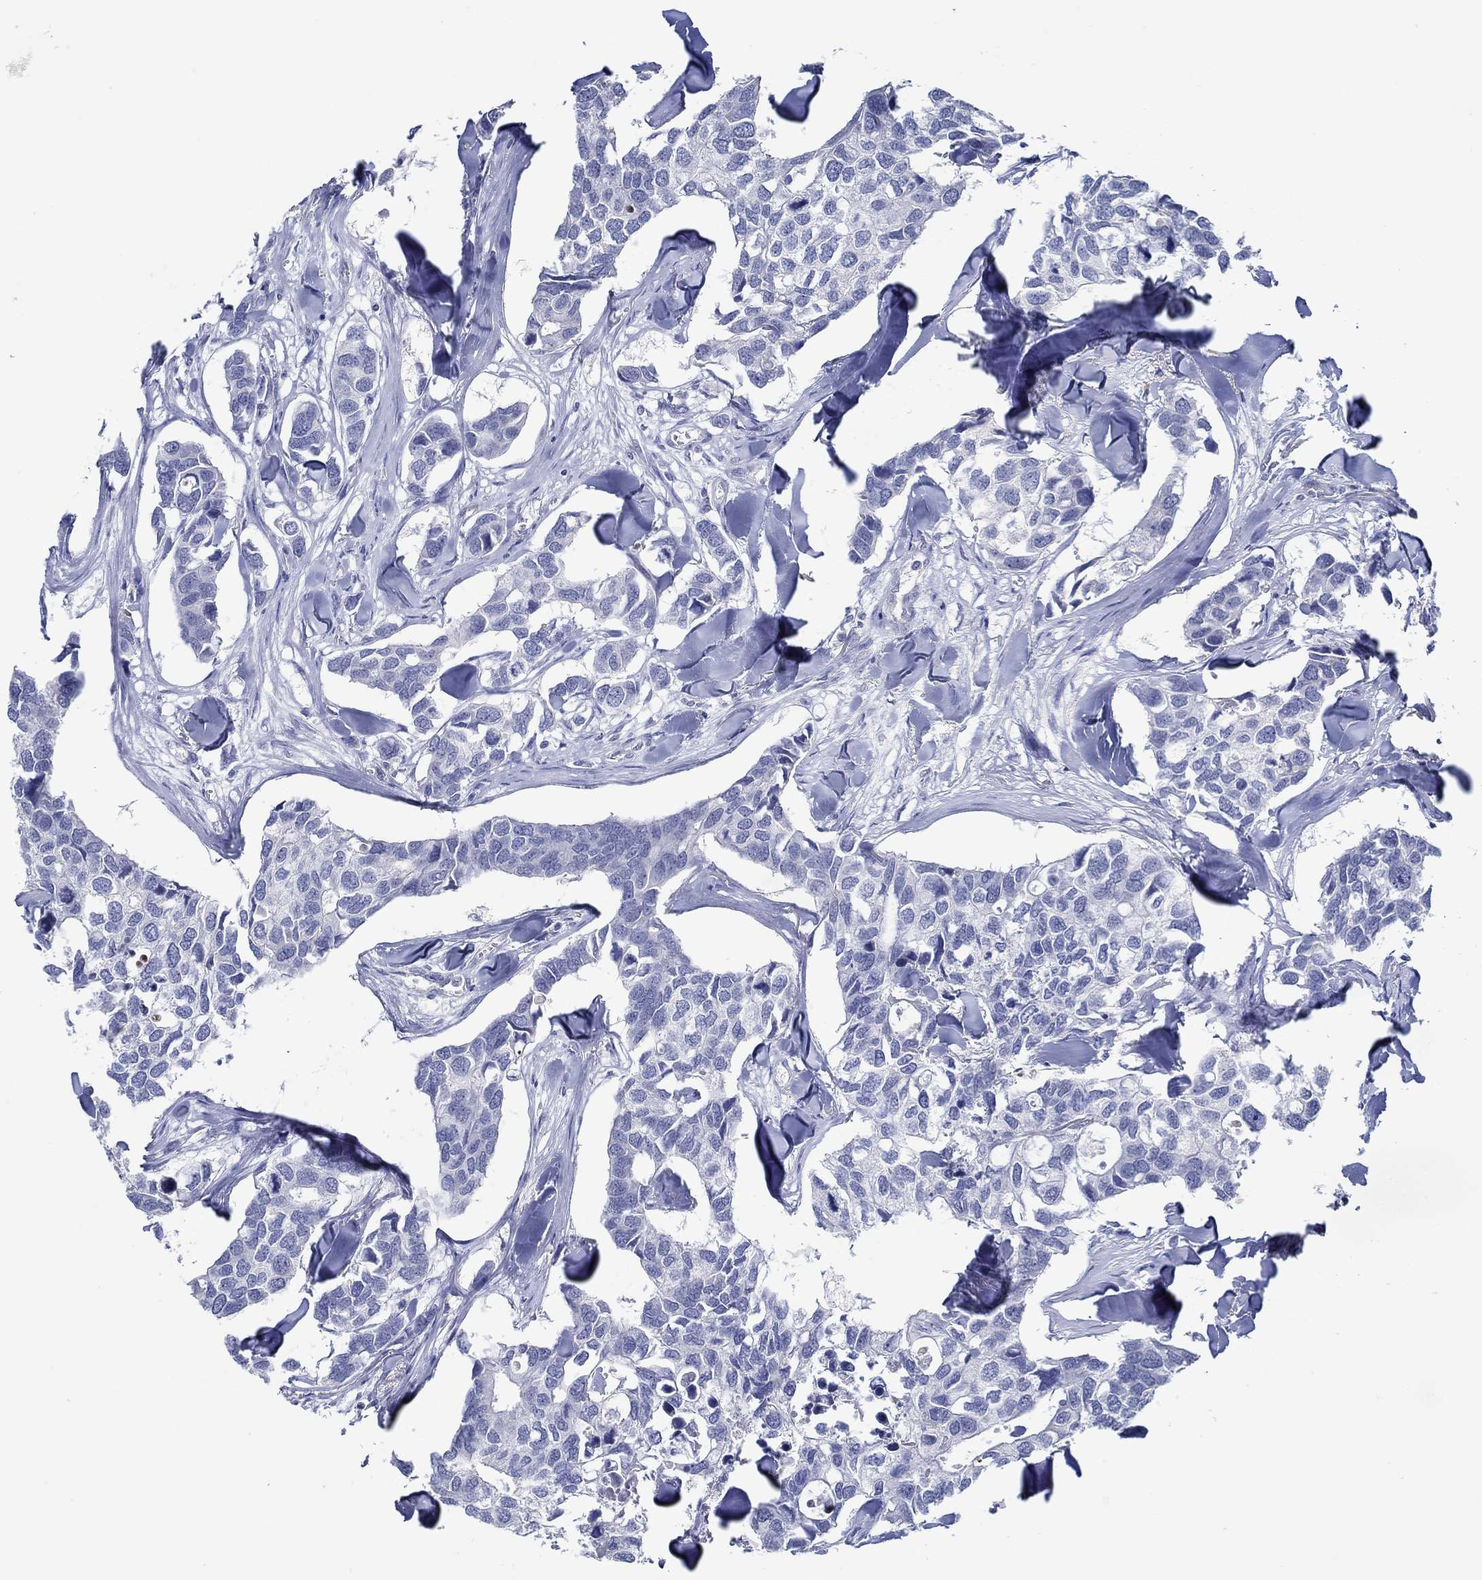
{"staining": {"intensity": "negative", "quantity": "none", "location": "none"}, "tissue": "breast cancer", "cell_type": "Tumor cells", "image_type": "cancer", "snomed": [{"axis": "morphology", "description": "Duct carcinoma"}, {"axis": "topography", "description": "Breast"}], "caption": "DAB immunohistochemical staining of human breast cancer (infiltrating ductal carcinoma) shows no significant positivity in tumor cells.", "gene": "GJA5", "patient": {"sex": "female", "age": 83}}